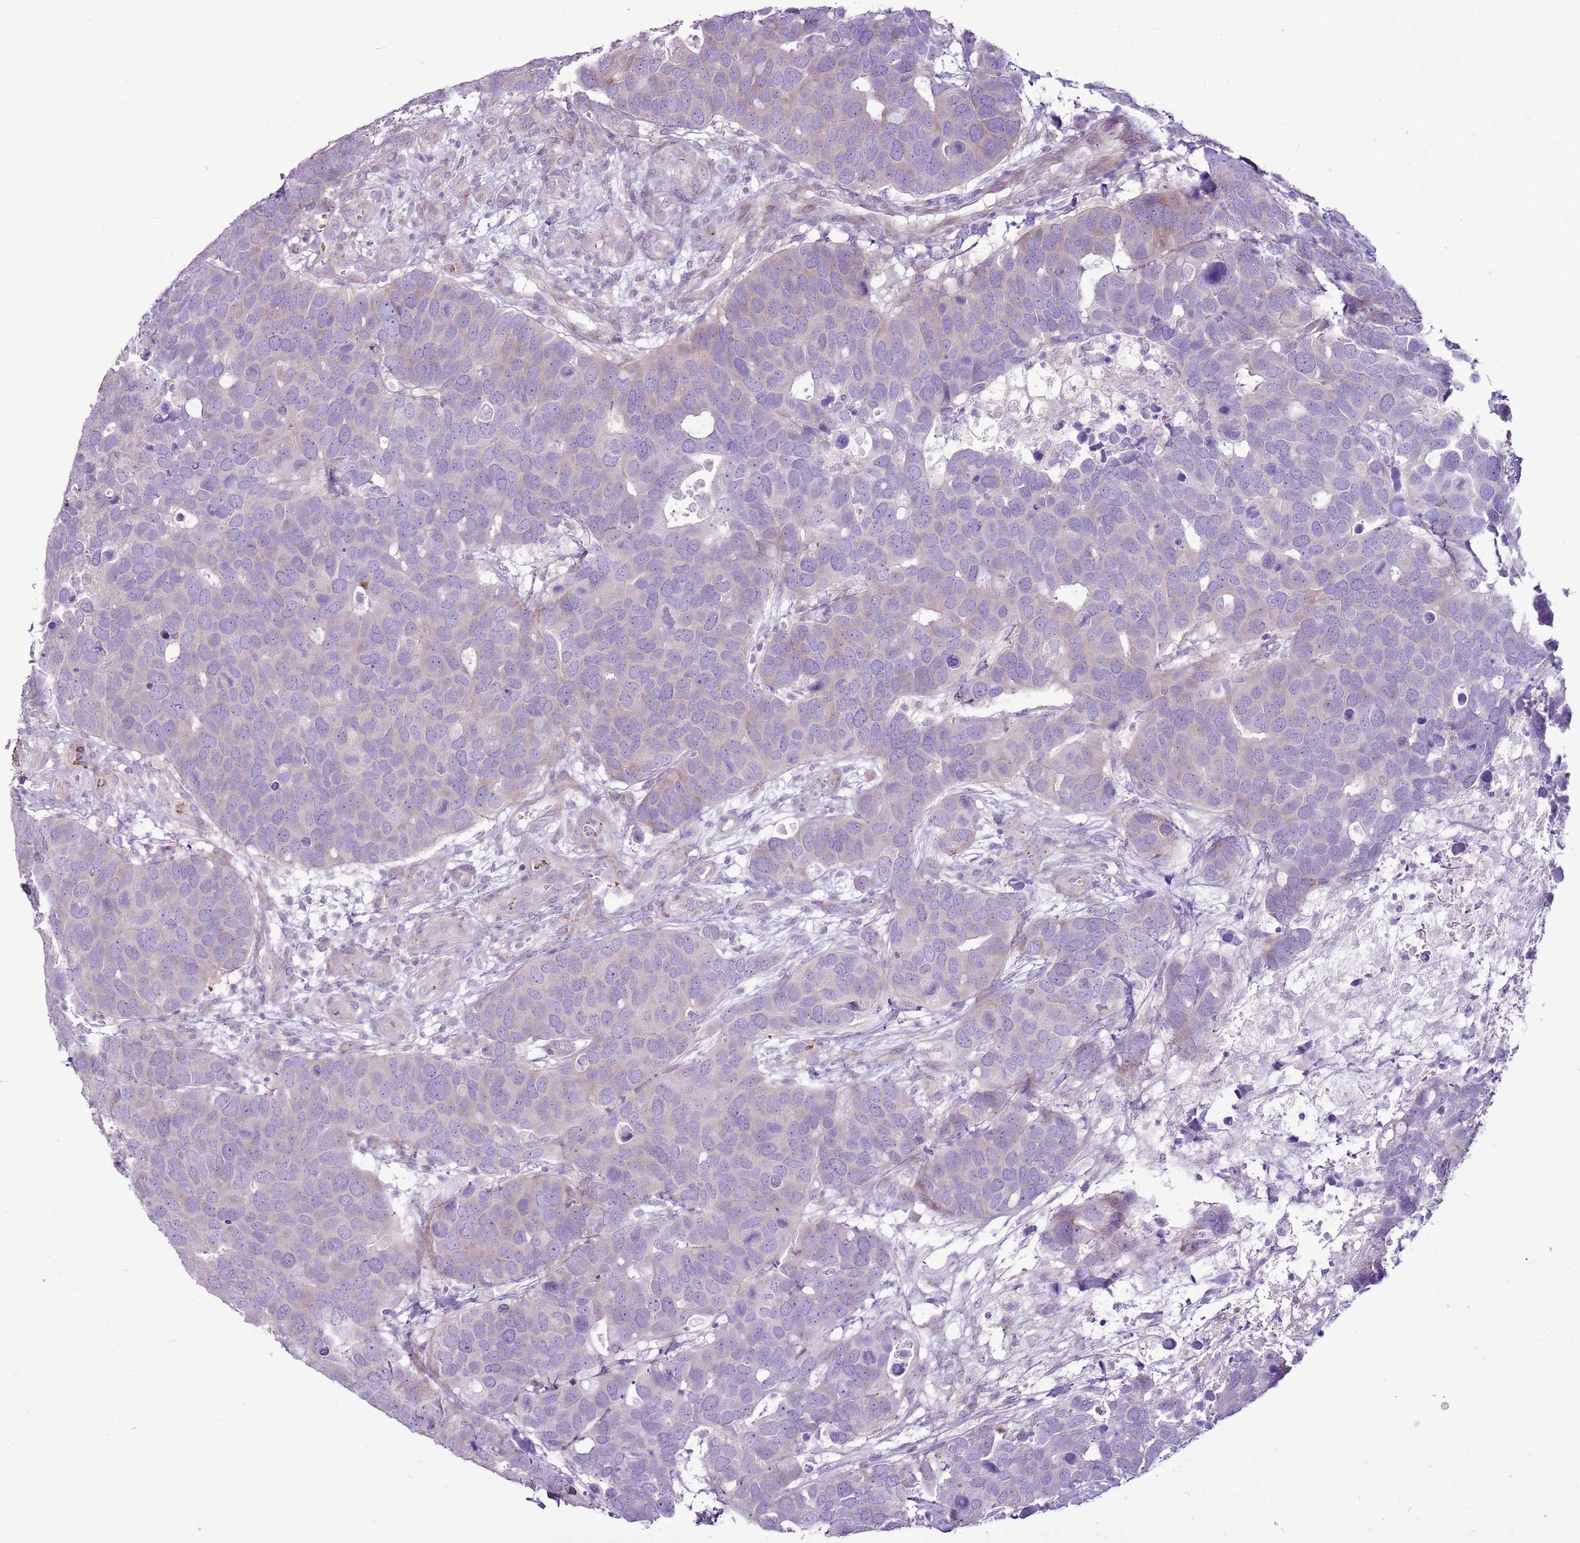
{"staining": {"intensity": "negative", "quantity": "none", "location": "none"}, "tissue": "breast cancer", "cell_type": "Tumor cells", "image_type": "cancer", "snomed": [{"axis": "morphology", "description": "Duct carcinoma"}, {"axis": "topography", "description": "Breast"}], "caption": "IHC of human breast cancer (intraductal carcinoma) displays no positivity in tumor cells.", "gene": "CHAC2", "patient": {"sex": "female", "age": 83}}